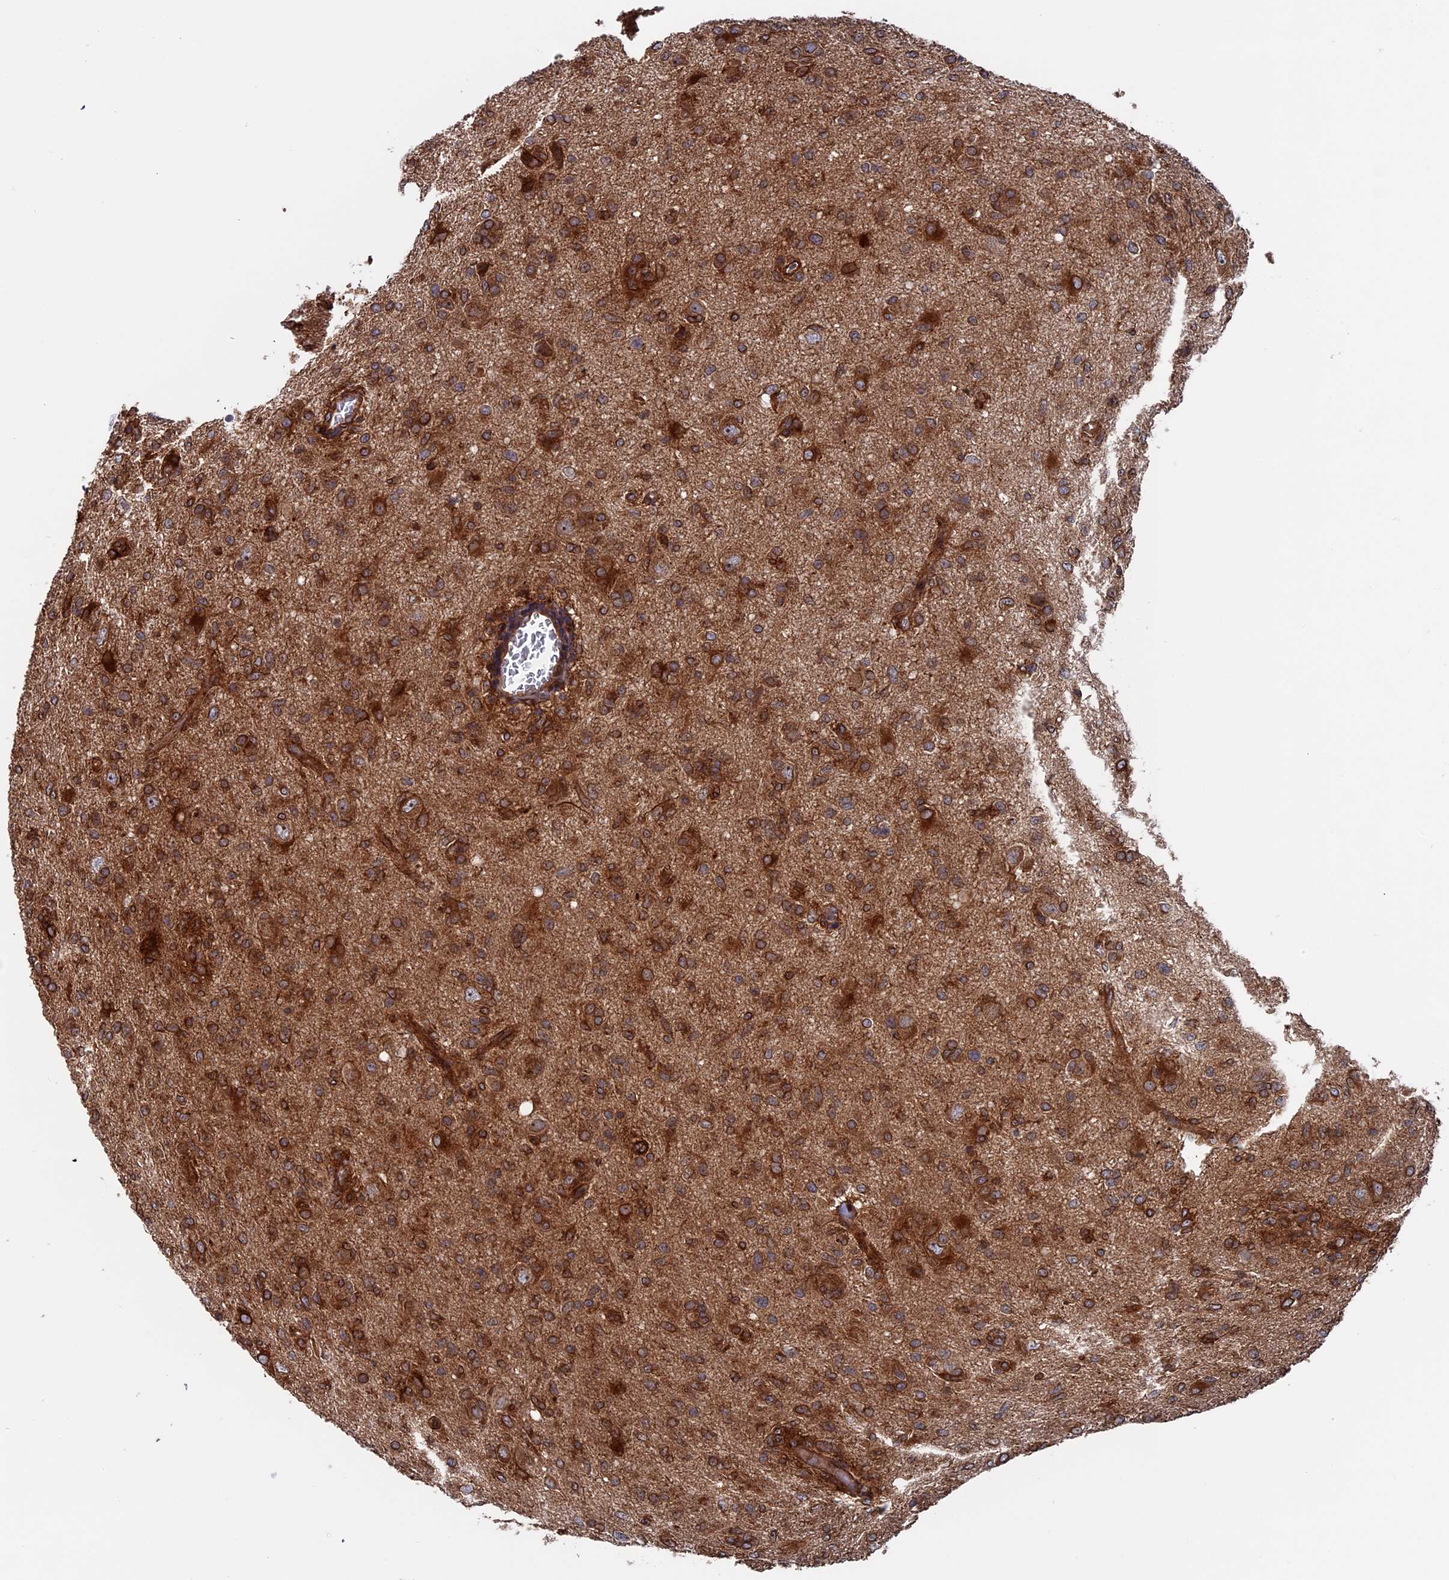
{"staining": {"intensity": "strong", "quantity": ">75%", "location": "cytoplasmic/membranous"}, "tissue": "glioma", "cell_type": "Tumor cells", "image_type": "cancer", "snomed": [{"axis": "morphology", "description": "Glioma, malignant, High grade"}, {"axis": "topography", "description": "Brain"}], "caption": "There is high levels of strong cytoplasmic/membranous positivity in tumor cells of glioma, as demonstrated by immunohistochemical staining (brown color).", "gene": "RPUSD1", "patient": {"sex": "female", "age": 57}}